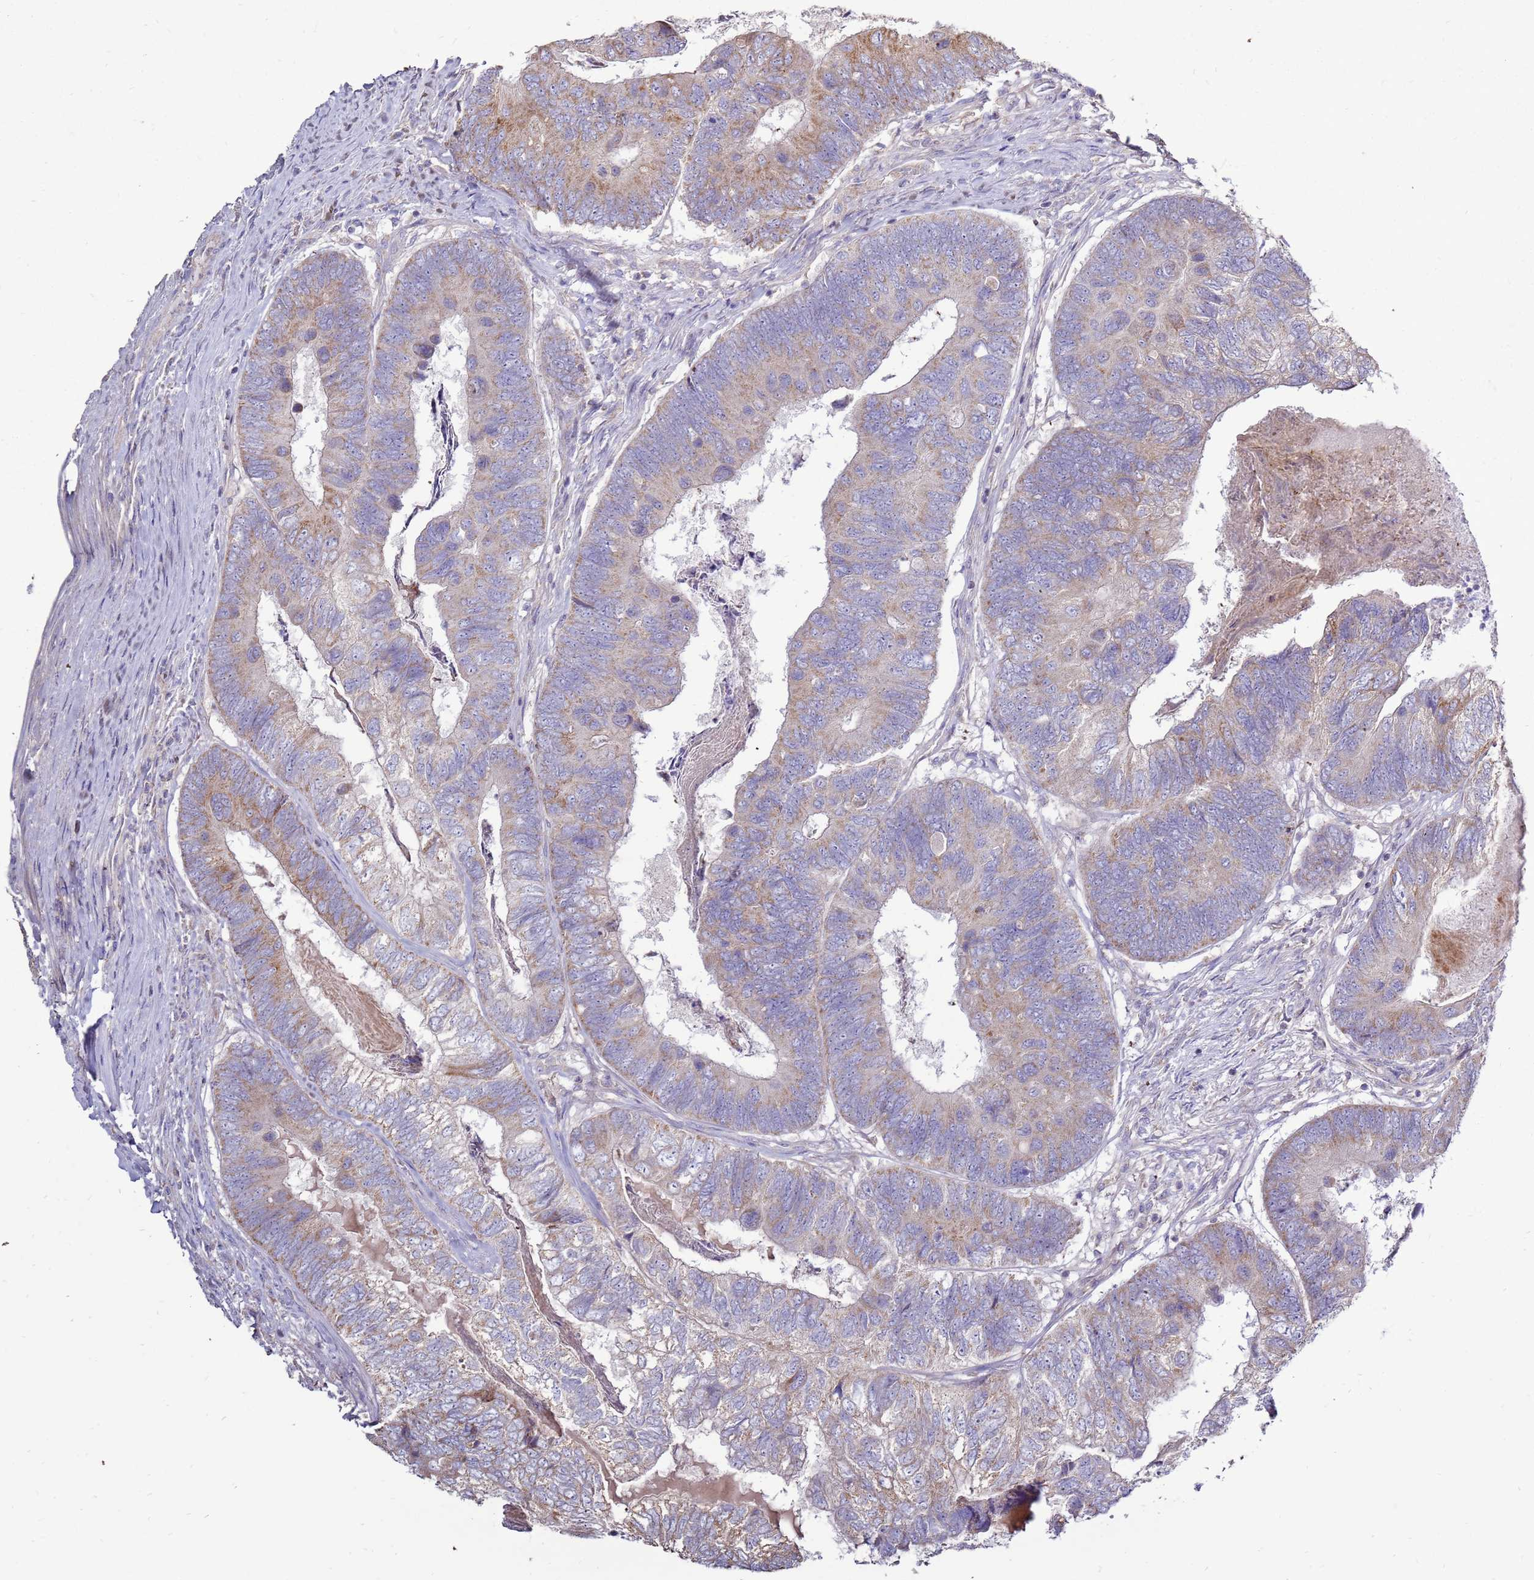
{"staining": {"intensity": "weak", "quantity": "<25%", "location": "cytoplasmic/membranous"}, "tissue": "colorectal cancer", "cell_type": "Tumor cells", "image_type": "cancer", "snomed": [{"axis": "morphology", "description": "Adenocarcinoma, NOS"}, {"axis": "topography", "description": "Colon"}], "caption": "This is an immunohistochemistry (IHC) micrograph of adenocarcinoma (colorectal). There is no staining in tumor cells.", "gene": "TRAPPC4", "patient": {"sex": "female", "age": 67}}